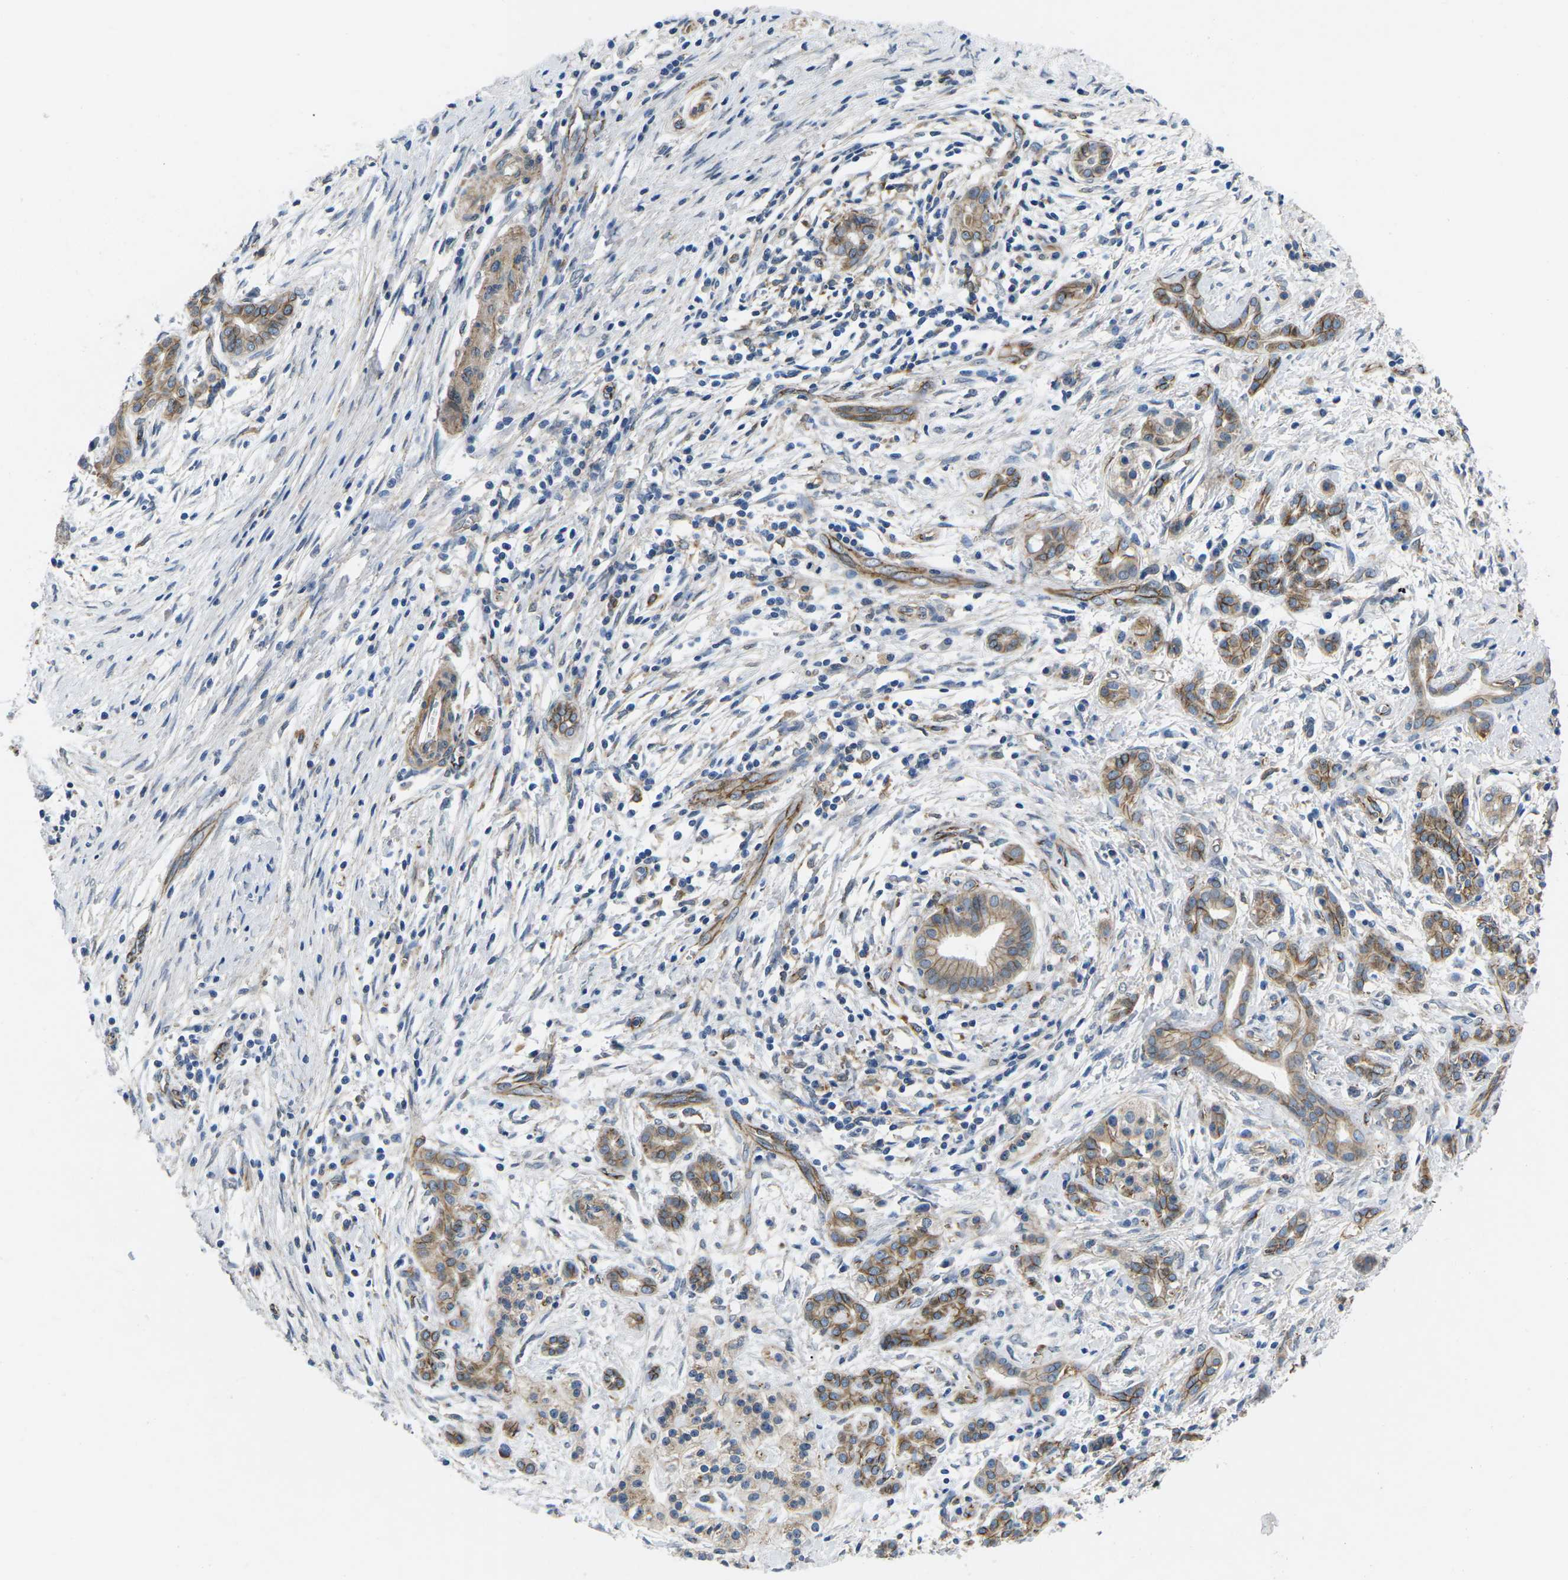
{"staining": {"intensity": "moderate", "quantity": "25%-75%", "location": "cytoplasmic/membranous"}, "tissue": "pancreatic cancer", "cell_type": "Tumor cells", "image_type": "cancer", "snomed": [{"axis": "morphology", "description": "Adenocarcinoma, NOS"}, {"axis": "topography", "description": "Pancreas"}], "caption": "This is a histology image of IHC staining of pancreatic cancer (adenocarcinoma), which shows moderate staining in the cytoplasmic/membranous of tumor cells.", "gene": "CTNND1", "patient": {"sex": "female", "age": 70}}